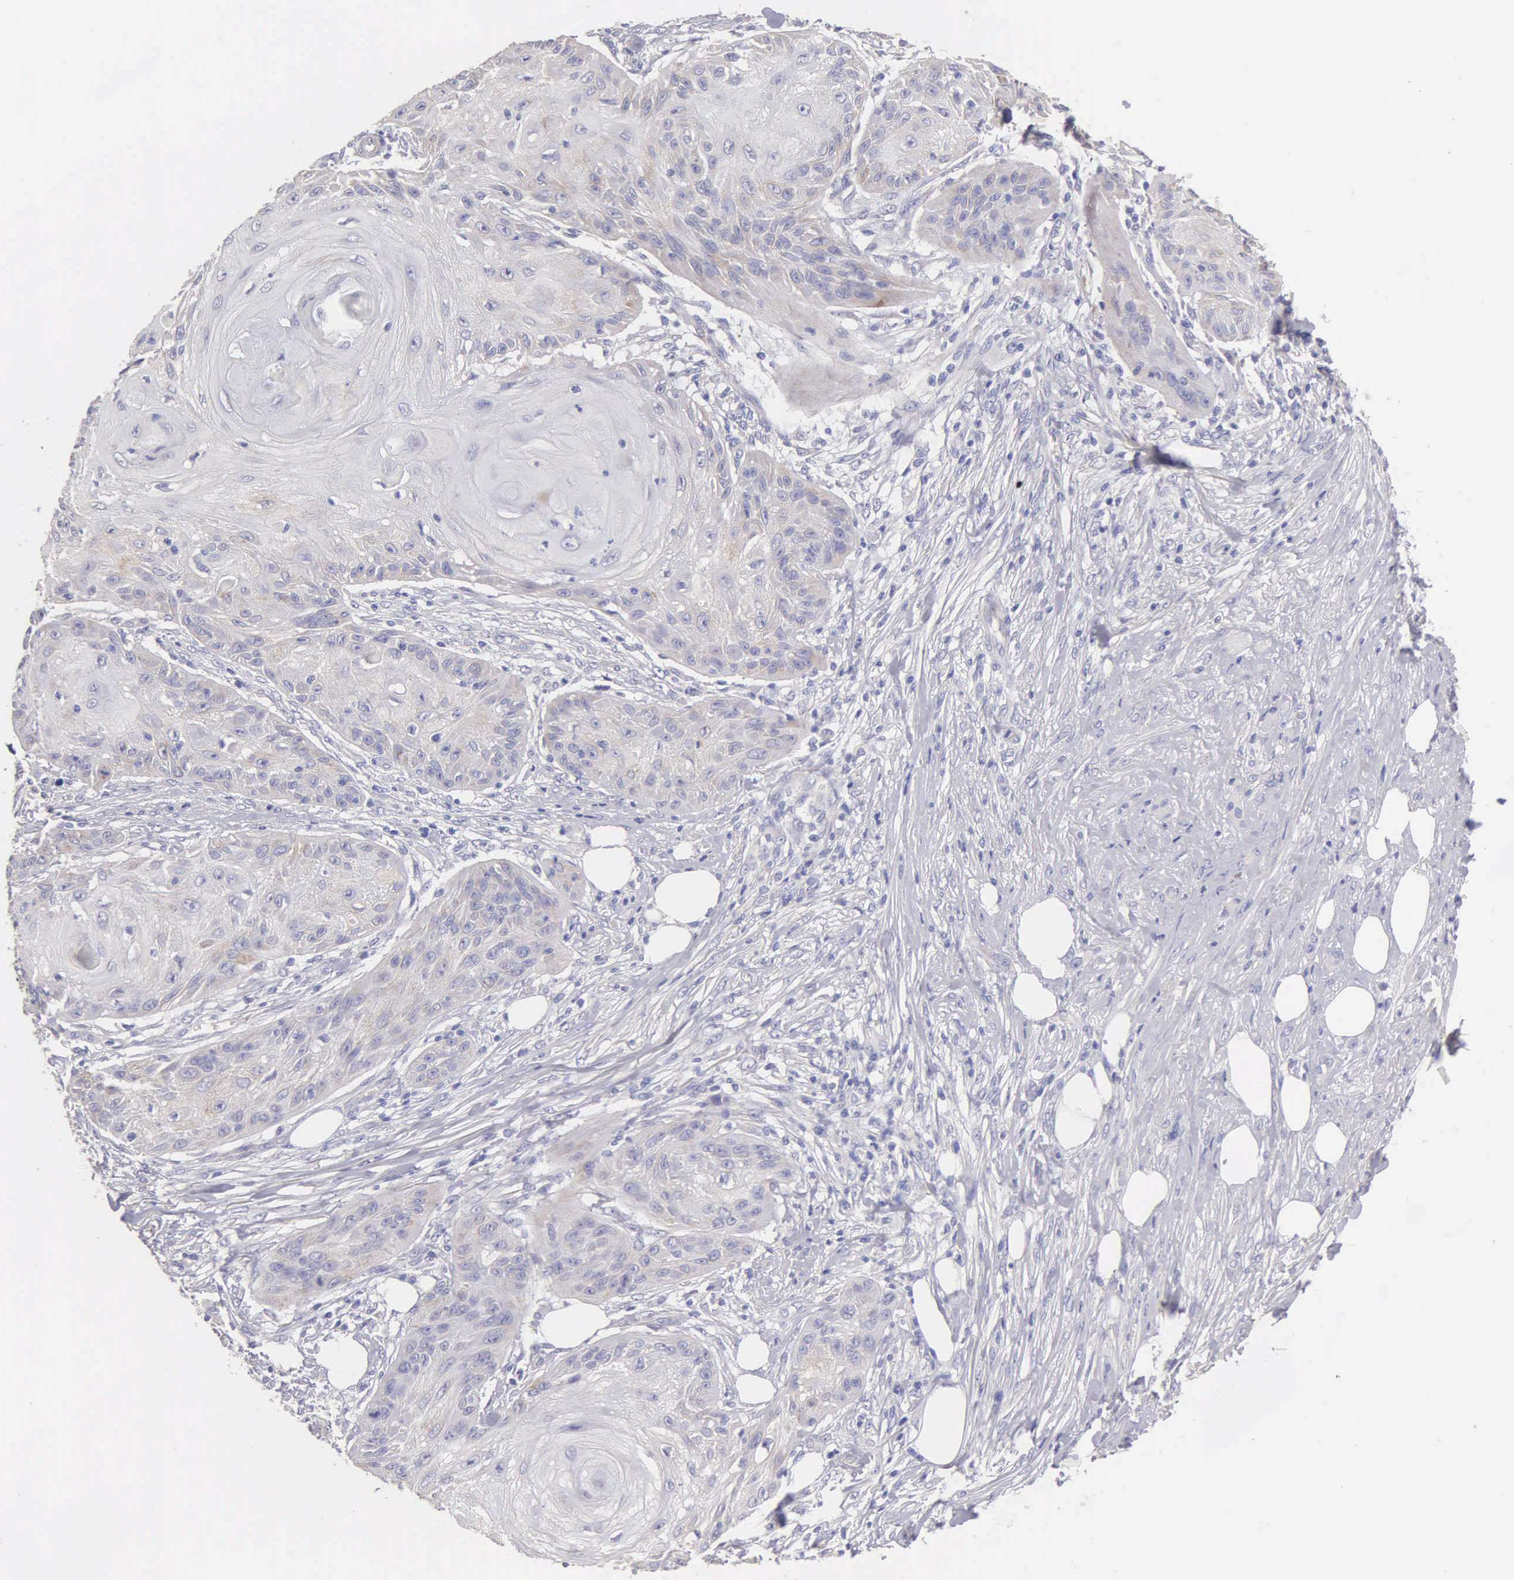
{"staining": {"intensity": "weak", "quantity": "<25%", "location": "cytoplasmic/membranous"}, "tissue": "skin cancer", "cell_type": "Tumor cells", "image_type": "cancer", "snomed": [{"axis": "morphology", "description": "Squamous cell carcinoma, NOS"}, {"axis": "topography", "description": "Skin"}], "caption": "Human squamous cell carcinoma (skin) stained for a protein using immunohistochemistry (IHC) reveals no expression in tumor cells.", "gene": "APP", "patient": {"sex": "female", "age": 88}}